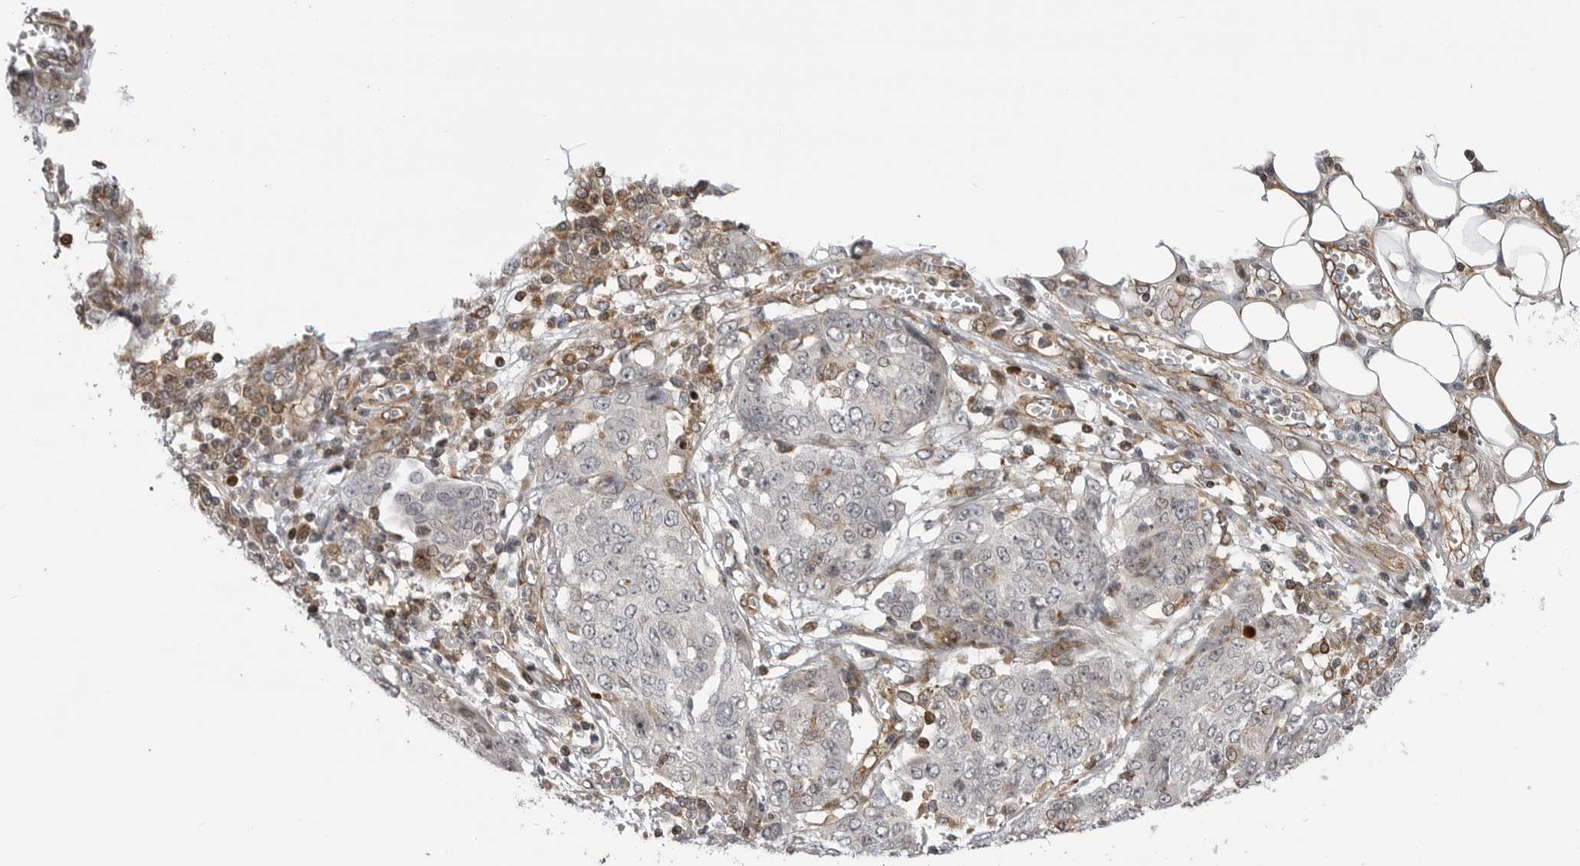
{"staining": {"intensity": "negative", "quantity": "none", "location": "none"}, "tissue": "ovarian cancer", "cell_type": "Tumor cells", "image_type": "cancer", "snomed": [{"axis": "morphology", "description": "Cystadenocarcinoma, serous, NOS"}, {"axis": "topography", "description": "Soft tissue"}, {"axis": "topography", "description": "Ovary"}], "caption": "Immunohistochemistry (IHC) micrograph of ovarian cancer stained for a protein (brown), which reveals no positivity in tumor cells. The staining is performed using DAB (3,3'-diaminobenzidine) brown chromogen with nuclei counter-stained in using hematoxylin.", "gene": "ABL1", "patient": {"sex": "female", "age": 57}}